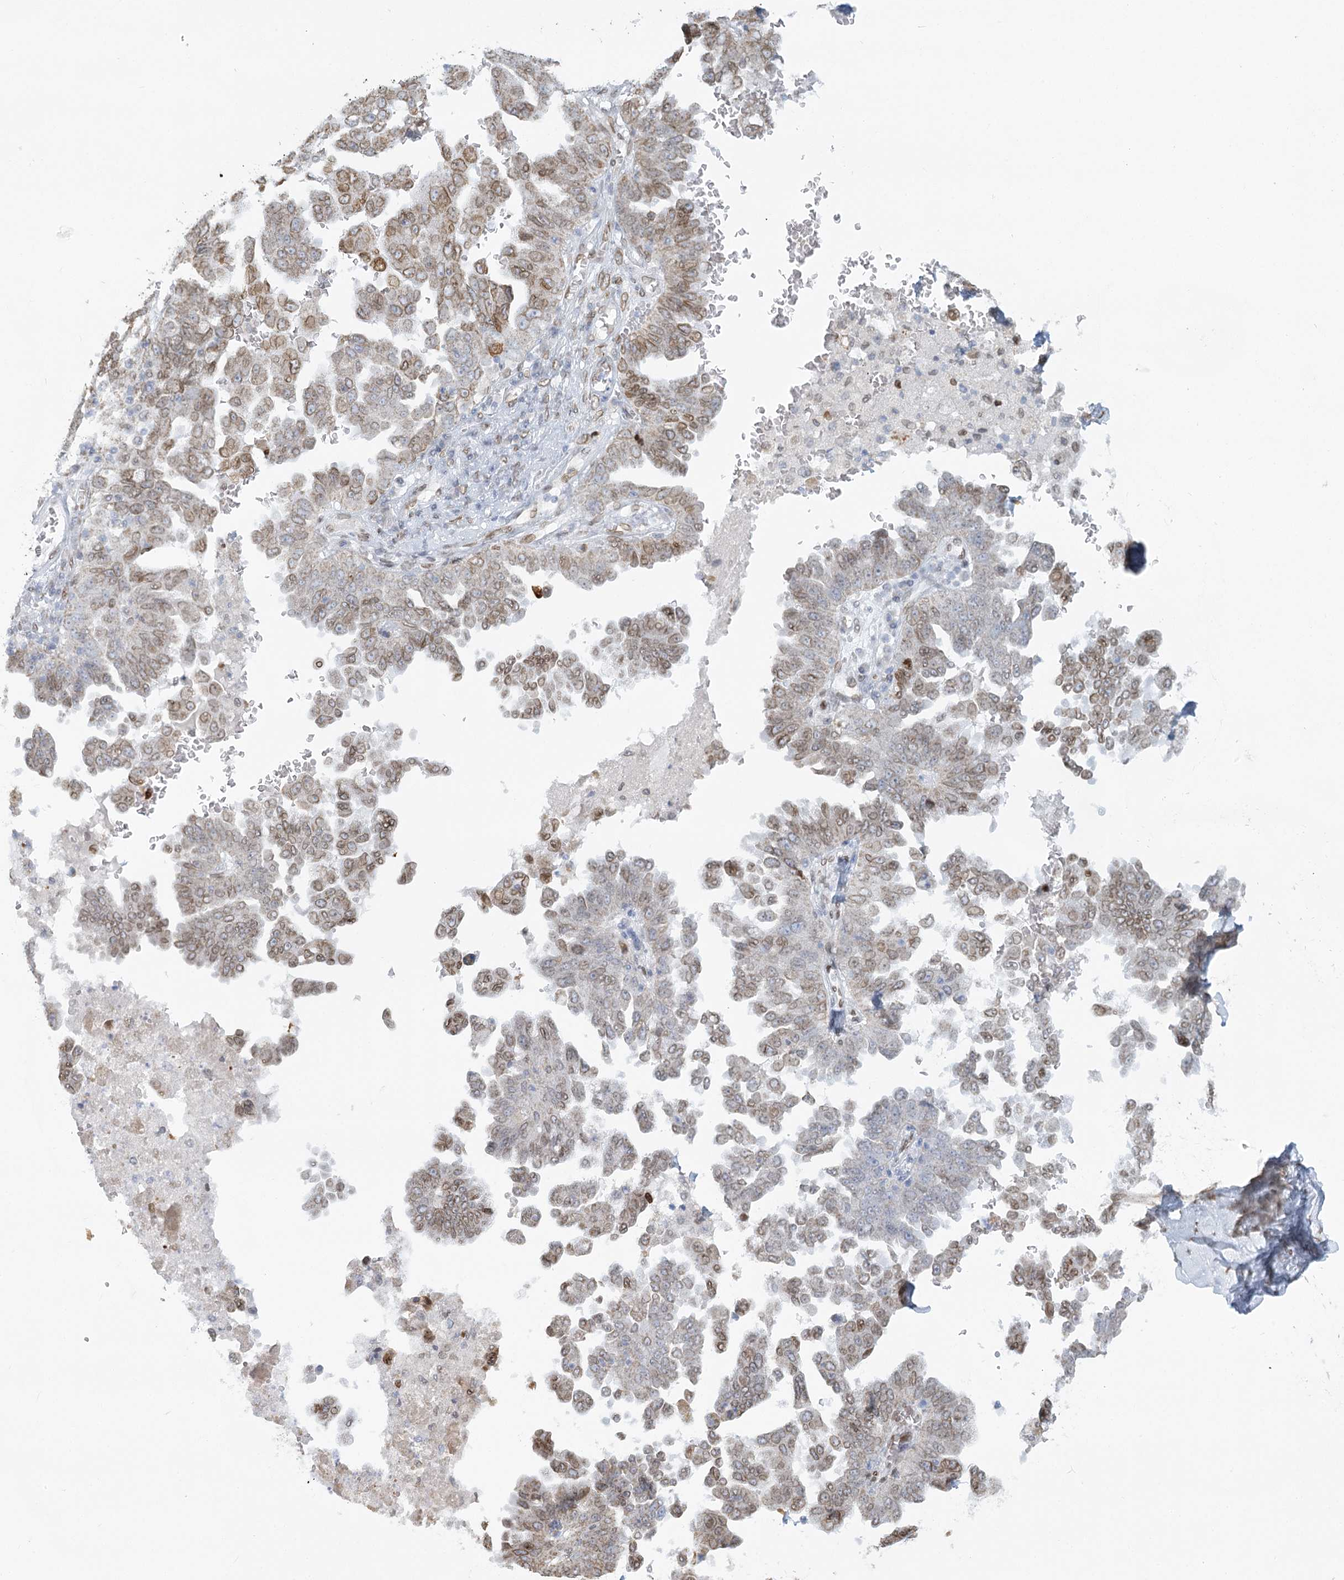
{"staining": {"intensity": "moderate", "quantity": "25%-75%", "location": "cytoplasmic/membranous,nuclear"}, "tissue": "ovarian cancer", "cell_type": "Tumor cells", "image_type": "cancer", "snomed": [{"axis": "morphology", "description": "Carcinoma, endometroid"}, {"axis": "topography", "description": "Ovary"}], "caption": "Protein expression analysis of human endometroid carcinoma (ovarian) reveals moderate cytoplasmic/membranous and nuclear staining in approximately 25%-75% of tumor cells.", "gene": "VWA5A", "patient": {"sex": "female", "age": 62}}